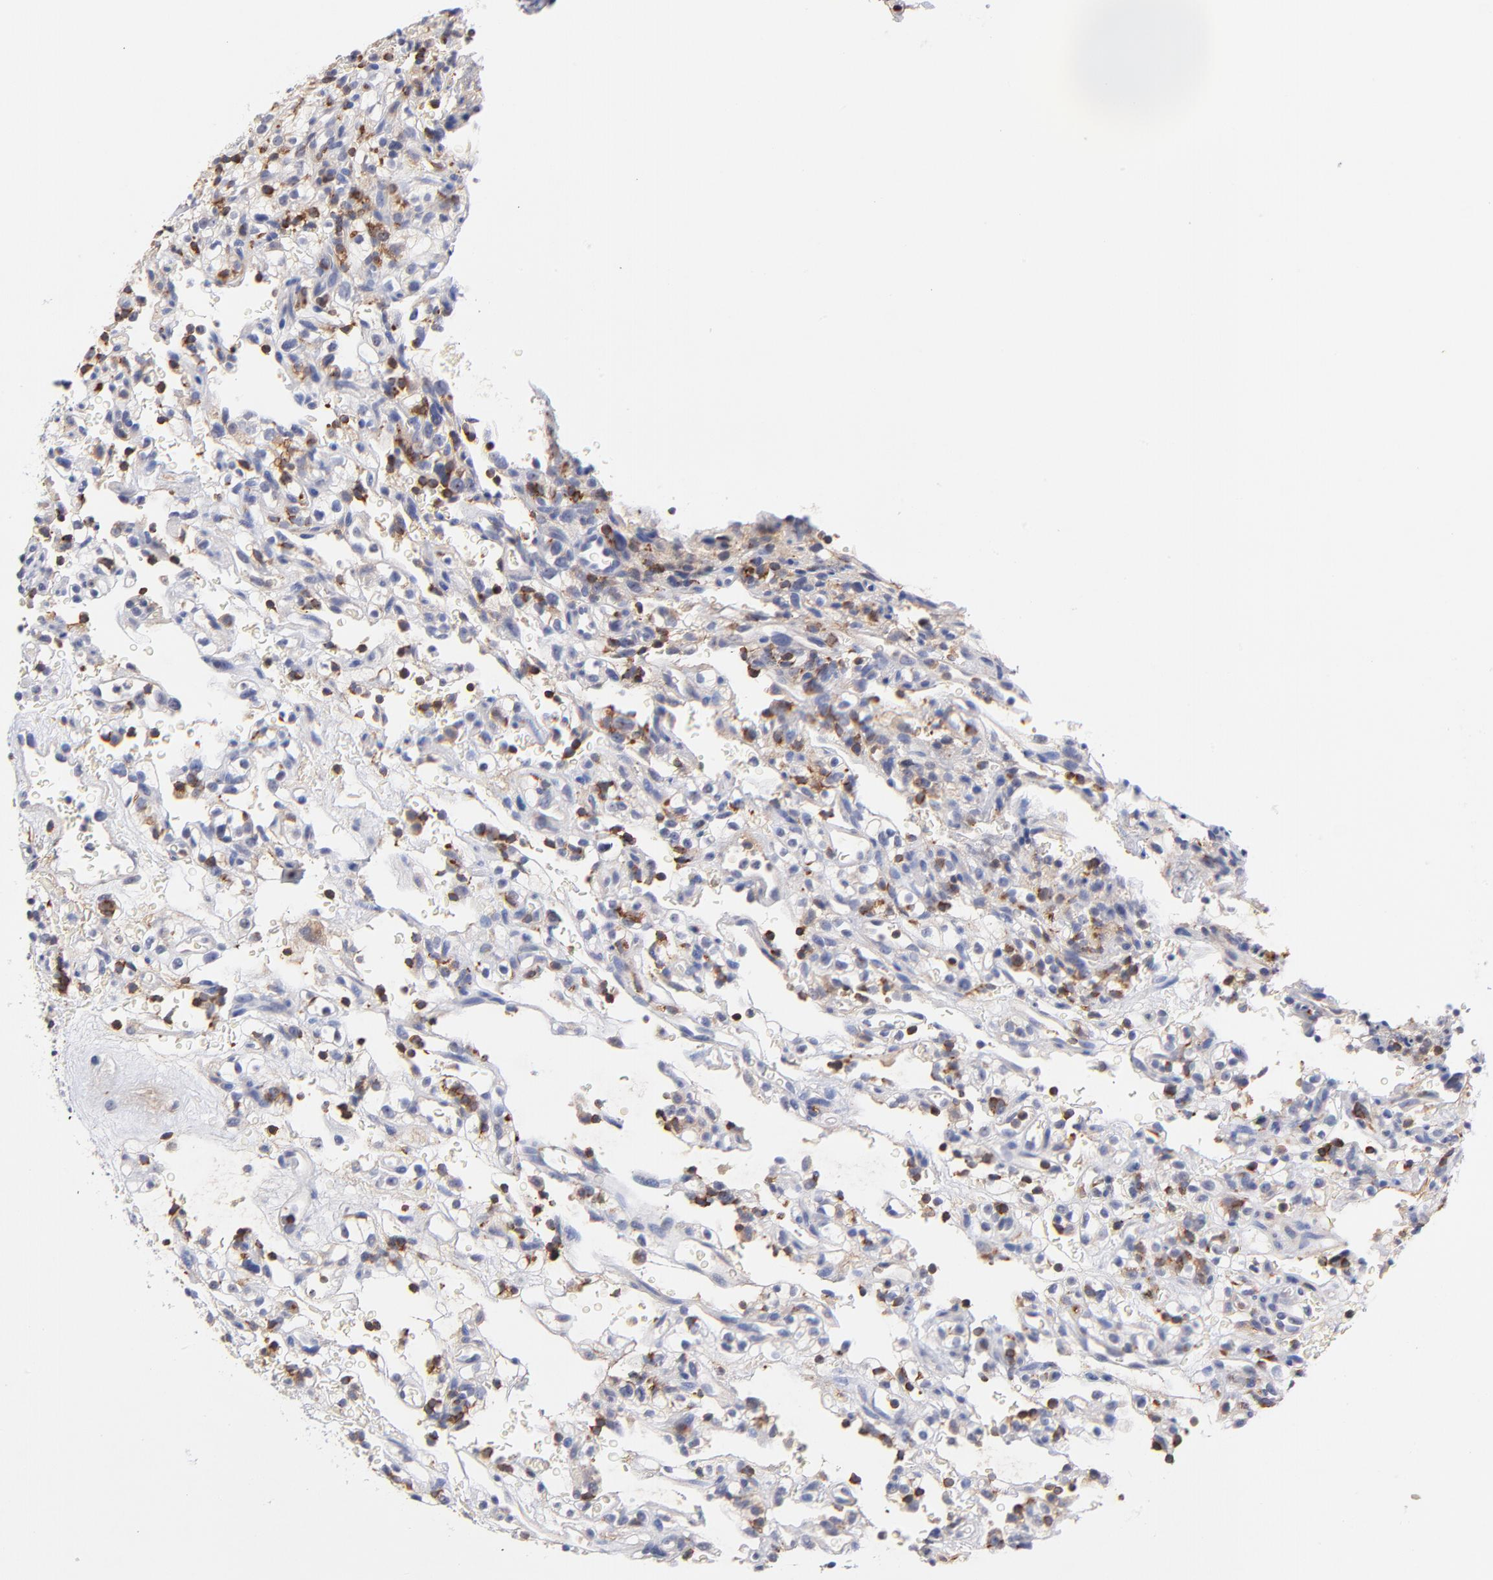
{"staining": {"intensity": "weak", "quantity": "<25%", "location": "cytoplasmic/membranous"}, "tissue": "renal cancer", "cell_type": "Tumor cells", "image_type": "cancer", "snomed": [{"axis": "morphology", "description": "Normal tissue, NOS"}, {"axis": "morphology", "description": "Adenocarcinoma, NOS"}, {"axis": "topography", "description": "Kidney"}], "caption": "Tumor cells show no significant staining in renal cancer (adenocarcinoma).", "gene": "KREMEN2", "patient": {"sex": "female", "age": 72}}